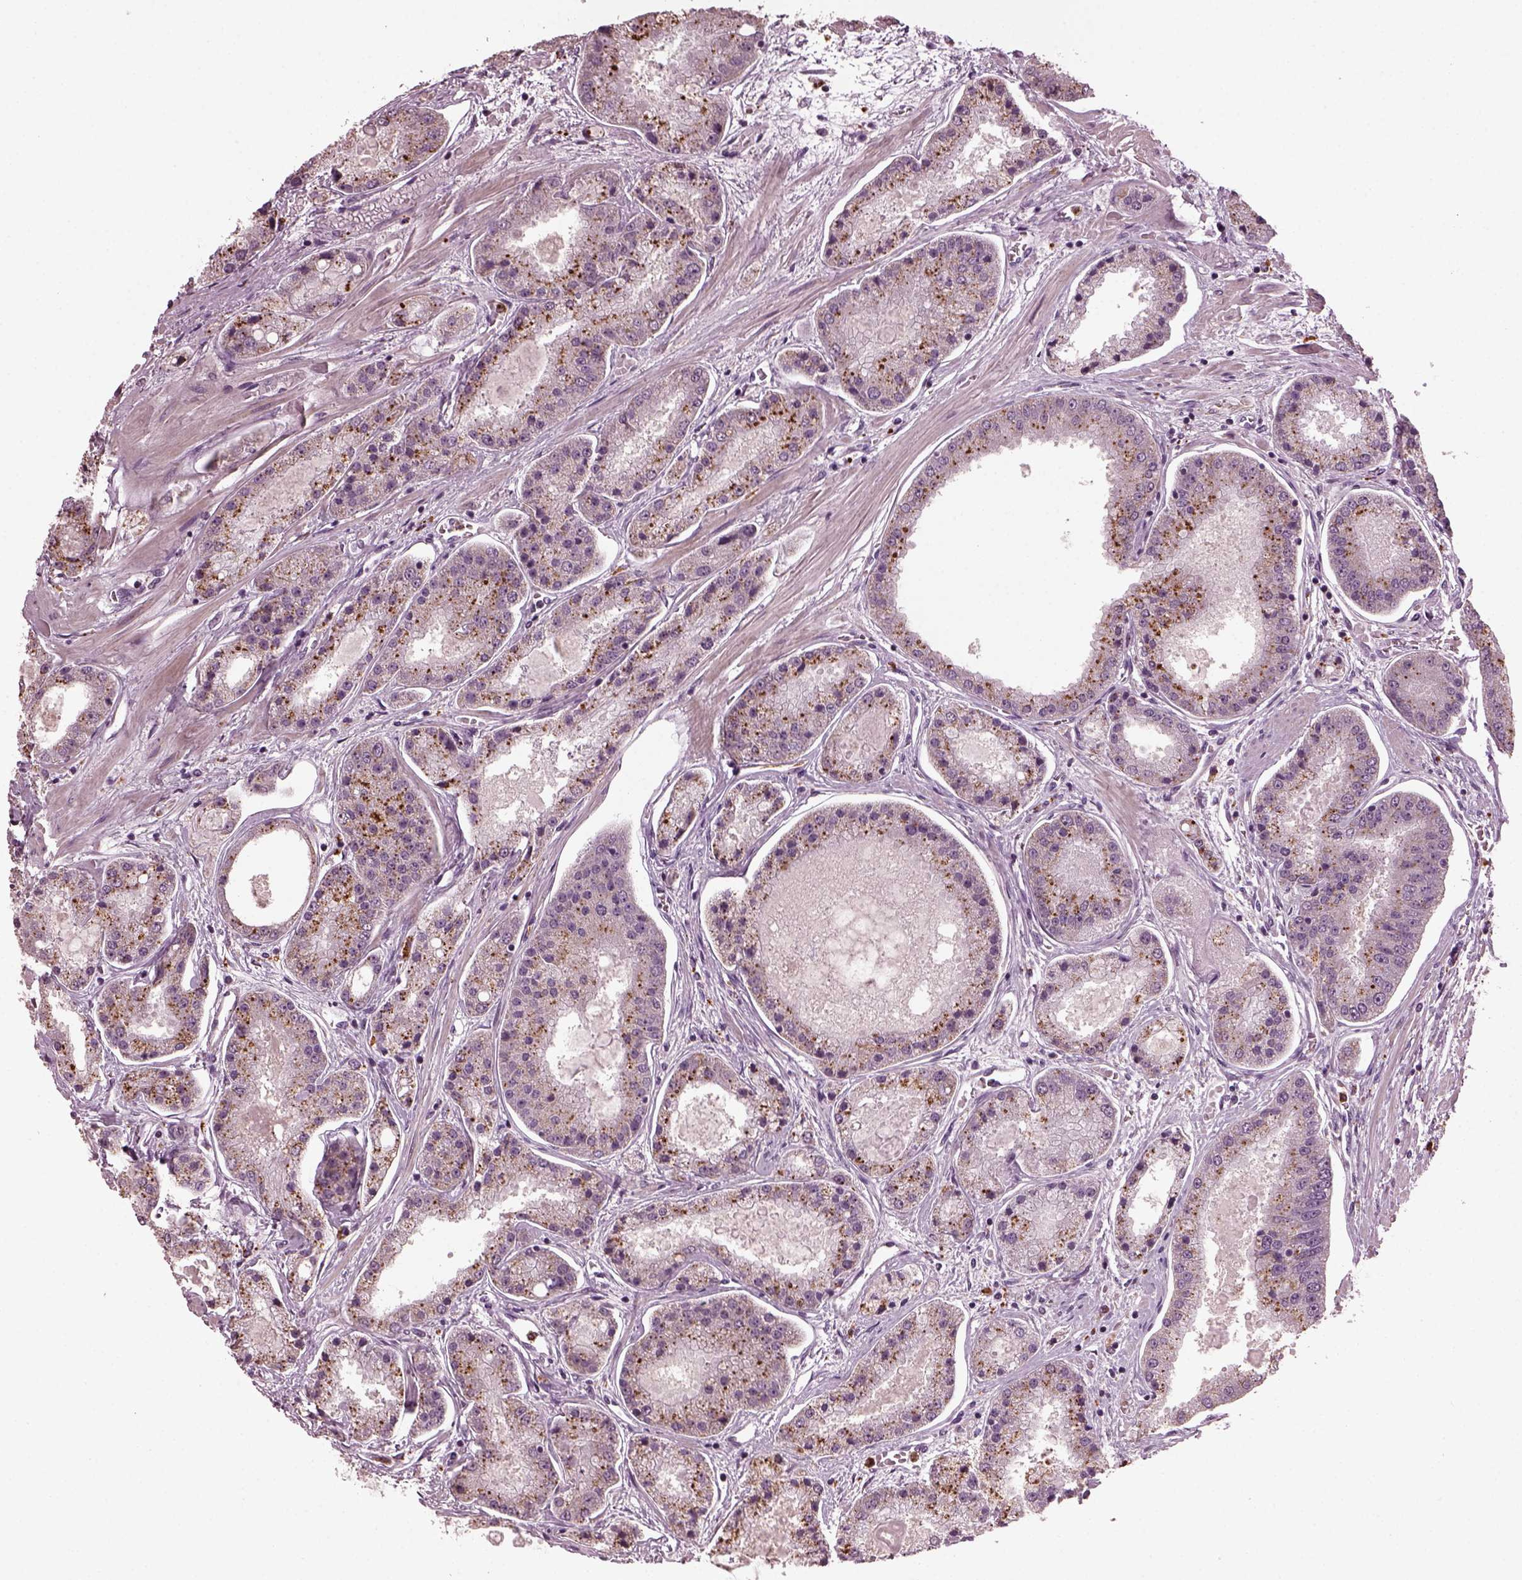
{"staining": {"intensity": "negative", "quantity": "none", "location": "none"}, "tissue": "prostate cancer", "cell_type": "Tumor cells", "image_type": "cancer", "snomed": [{"axis": "morphology", "description": "Adenocarcinoma, High grade"}, {"axis": "topography", "description": "Prostate"}], "caption": "DAB (3,3'-diaminobenzidine) immunohistochemical staining of adenocarcinoma (high-grade) (prostate) shows no significant staining in tumor cells. (Brightfield microscopy of DAB (3,3'-diaminobenzidine) immunohistochemistry (IHC) at high magnification).", "gene": "RUFY3", "patient": {"sex": "male", "age": 67}}